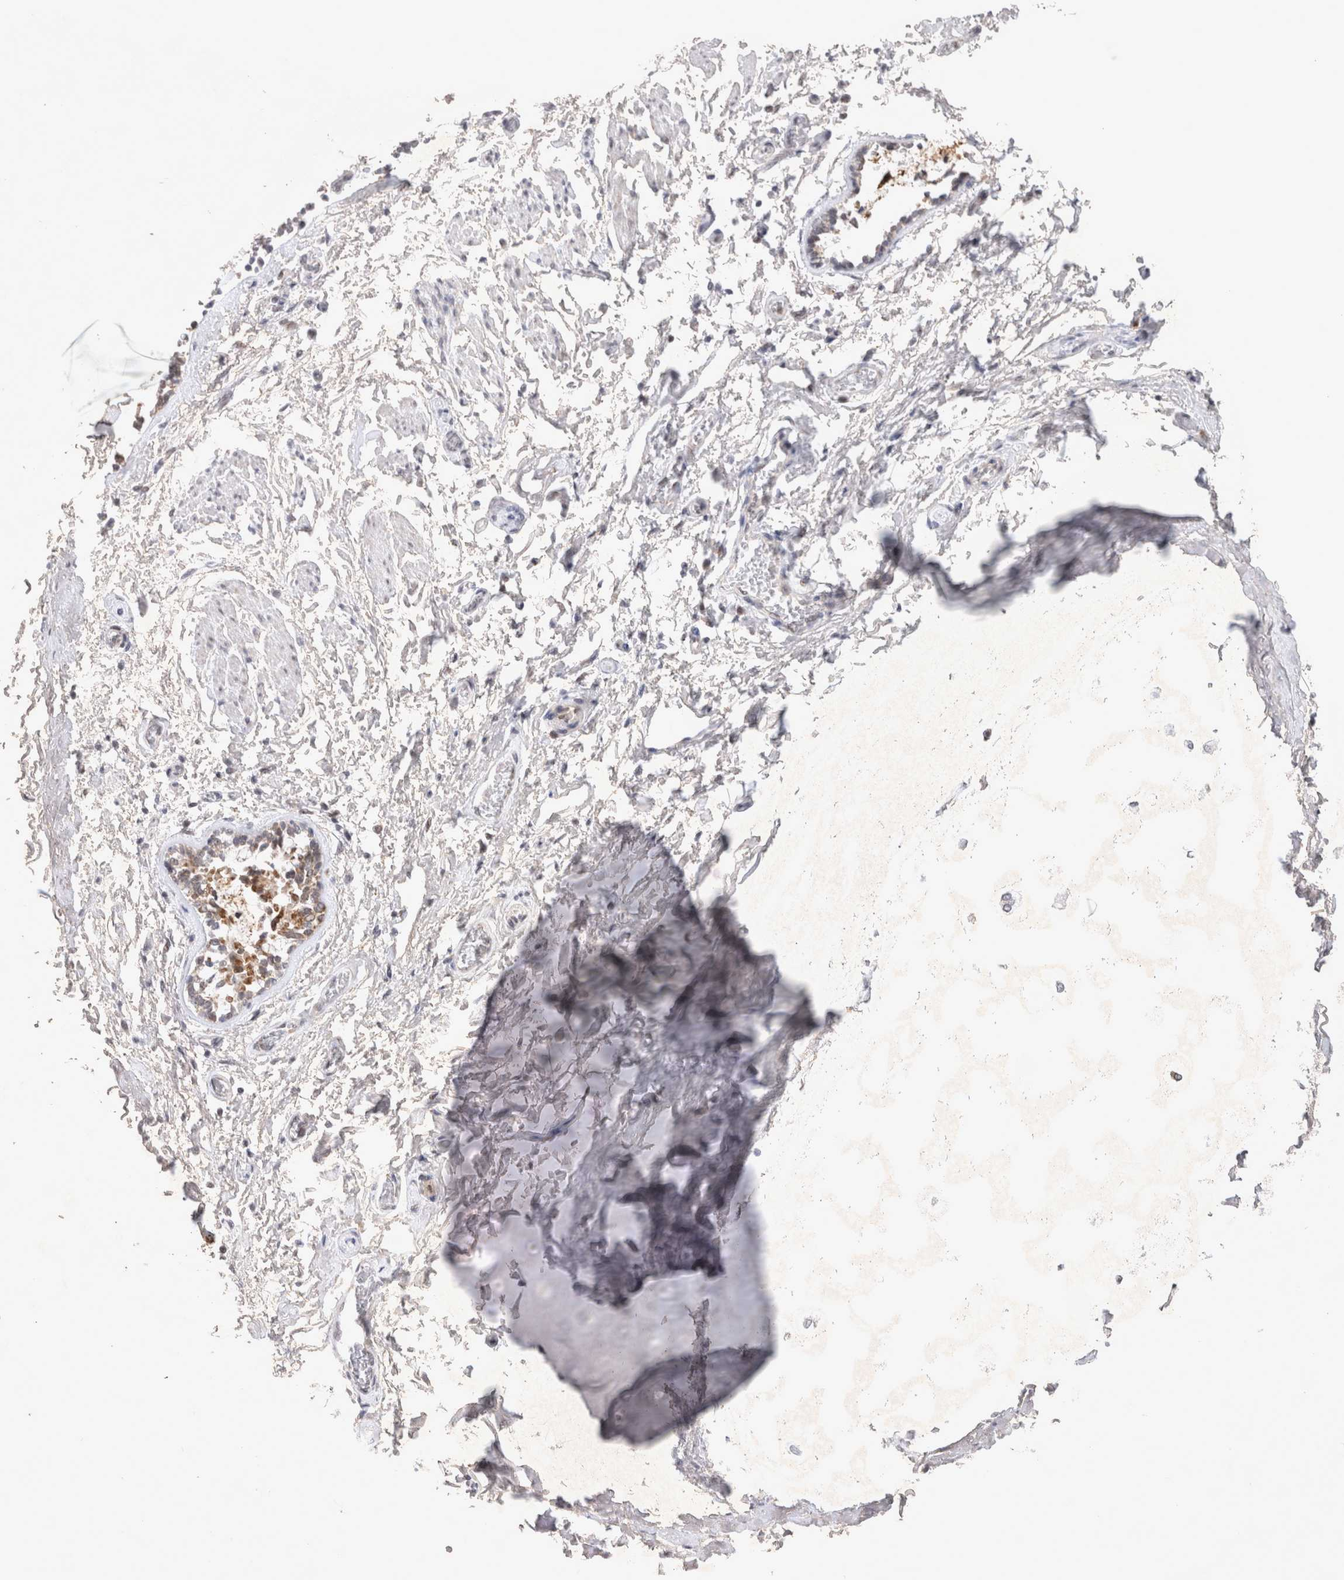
{"staining": {"intensity": "negative", "quantity": "none", "location": "none"}, "tissue": "soft tissue", "cell_type": "Chondrocytes", "image_type": "normal", "snomed": [{"axis": "morphology", "description": "Normal tissue, NOS"}, {"axis": "topography", "description": "Cartilage tissue"}, {"axis": "topography", "description": "Lung"}], "caption": "This is an immunohistochemistry (IHC) image of benign soft tissue. There is no positivity in chondrocytes.", "gene": "MRPL37", "patient": {"sex": "female", "age": 77}}